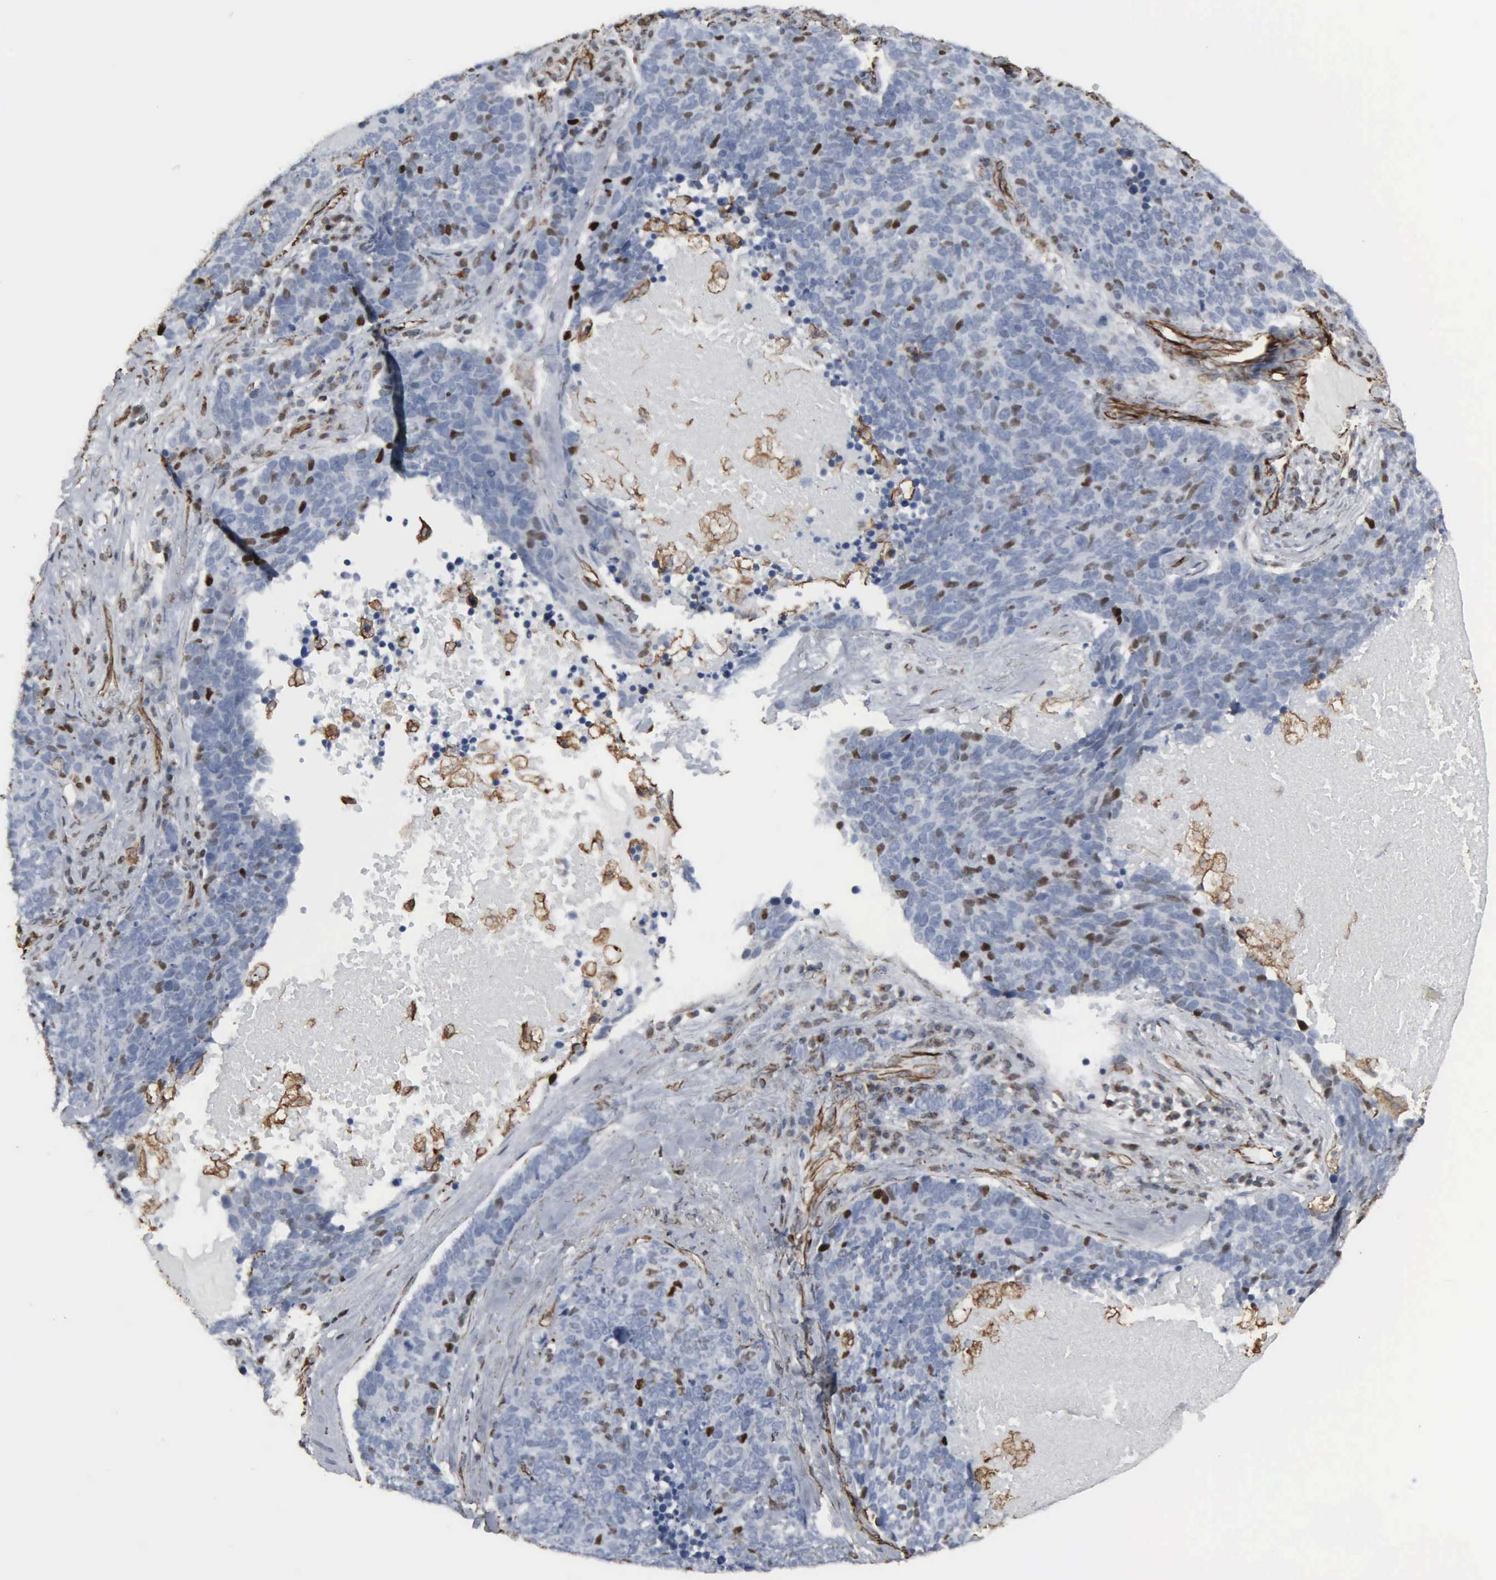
{"staining": {"intensity": "moderate", "quantity": "<25%", "location": "nuclear"}, "tissue": "lung cancer", "cell_type": "Tumor cells", "image_type": "cancer", "snomed": [{"axis": "morphology", "description": "Neoplasm, malignant, NOS"}, {"axis": "topography", "description": "Lung"}], "caption": "Tumor cells demonstrate low levels of moderate nuclear positivity in about <25% of cells in human lung cancer.", "gene": "CCNE1", "patient": {"sex": "female", "age": 75}}